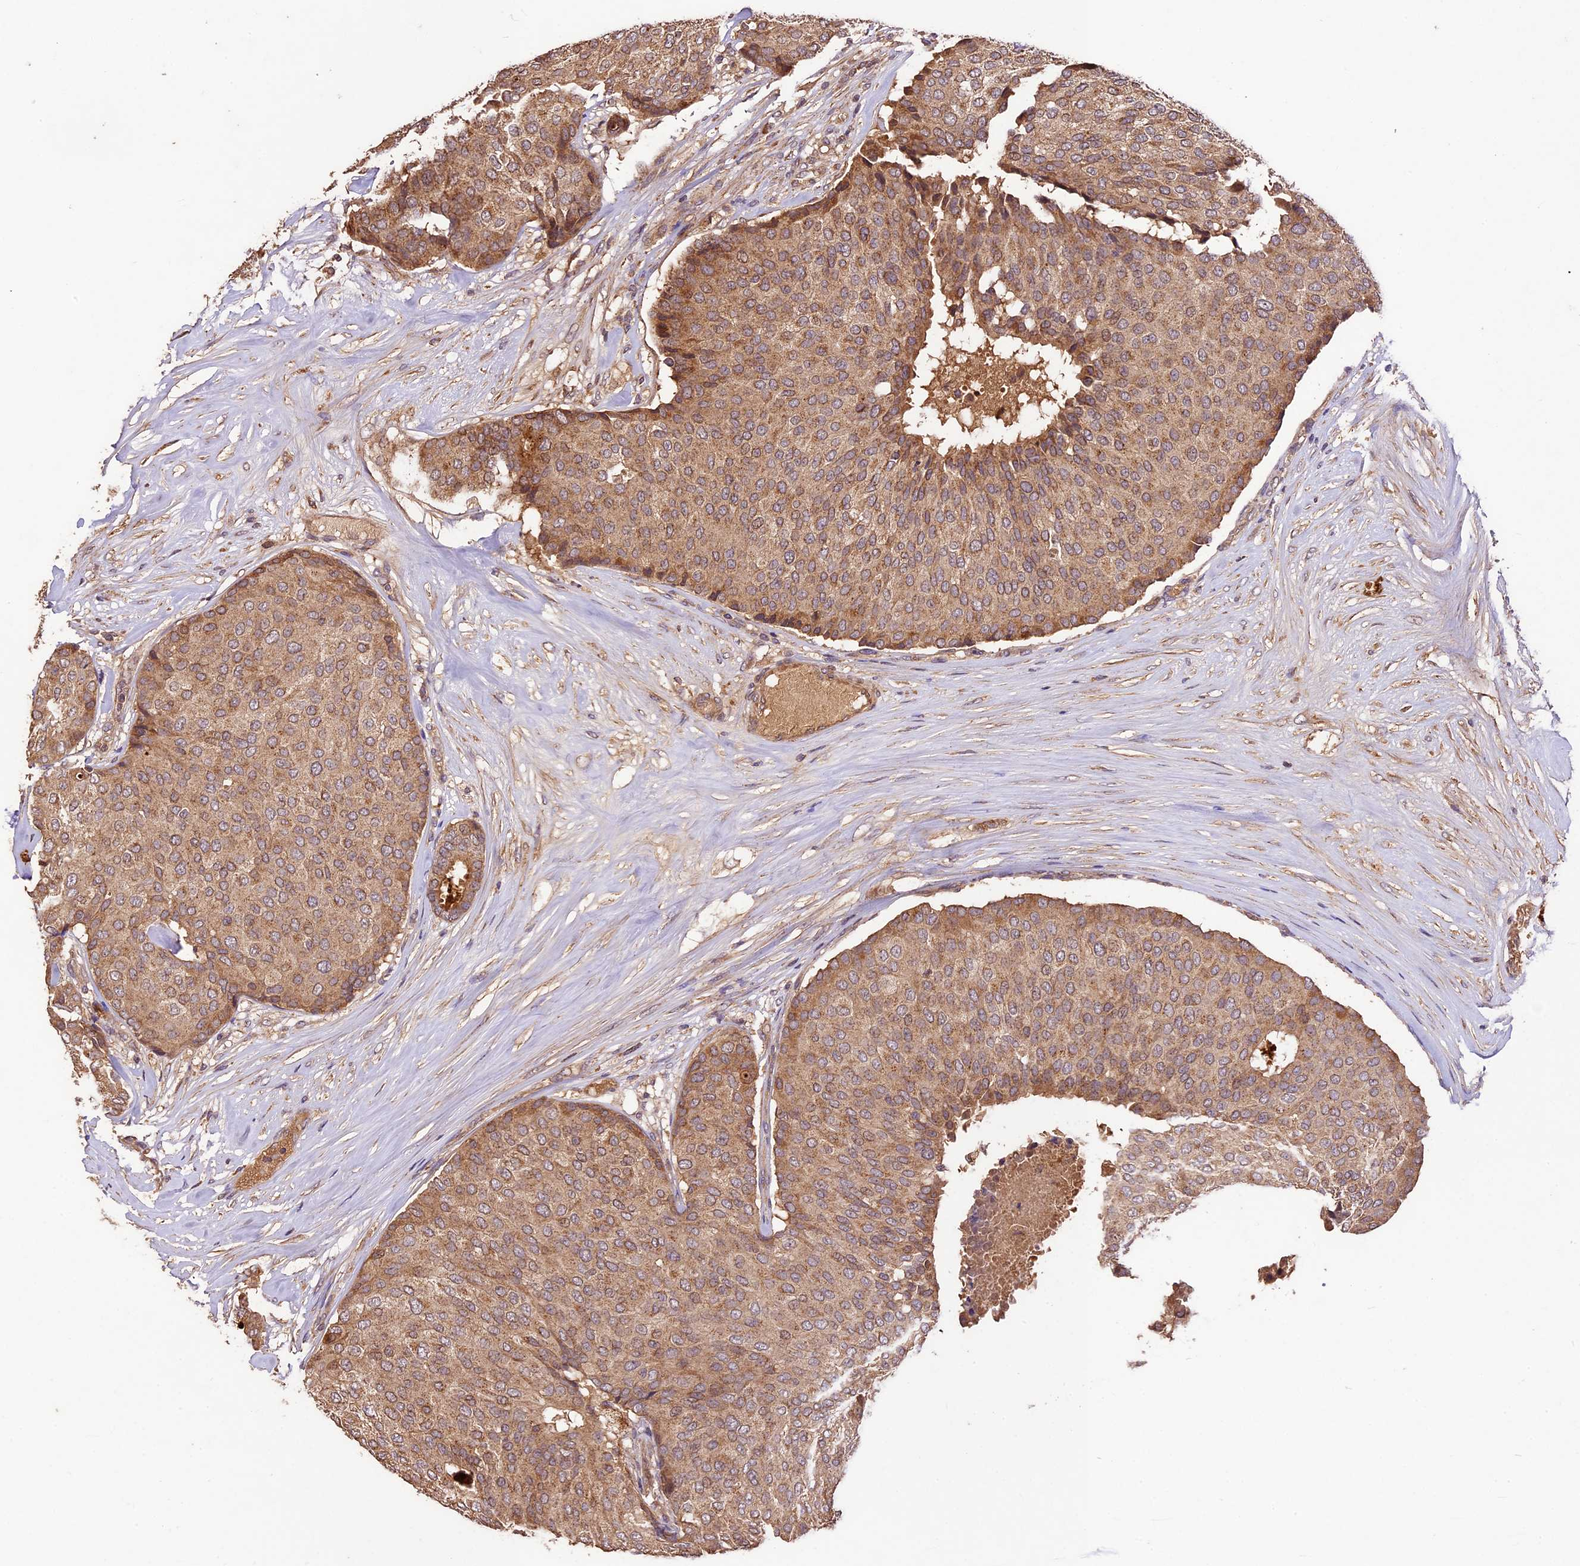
{"staining": {"intensity": "moderate", "quantity": ">75%", "location": "cytoplasmic/membranous"}, "tissue": "breast cancer", "cell_type": "Tumor cells", "image_type": "cancer", "snomed": [{"axis": "morphology", "description": "Duct carcinoma"}, {"axis": "topography", "description": "Breast"}], "caption": "A brown stain labels moderate cytoplasmic/membranous expression of a protein in human breast cancer (intraductal carcinoma) tumor cells.", "gene": "CRLF1", "patient": {"sex": "female", "age": 75}}